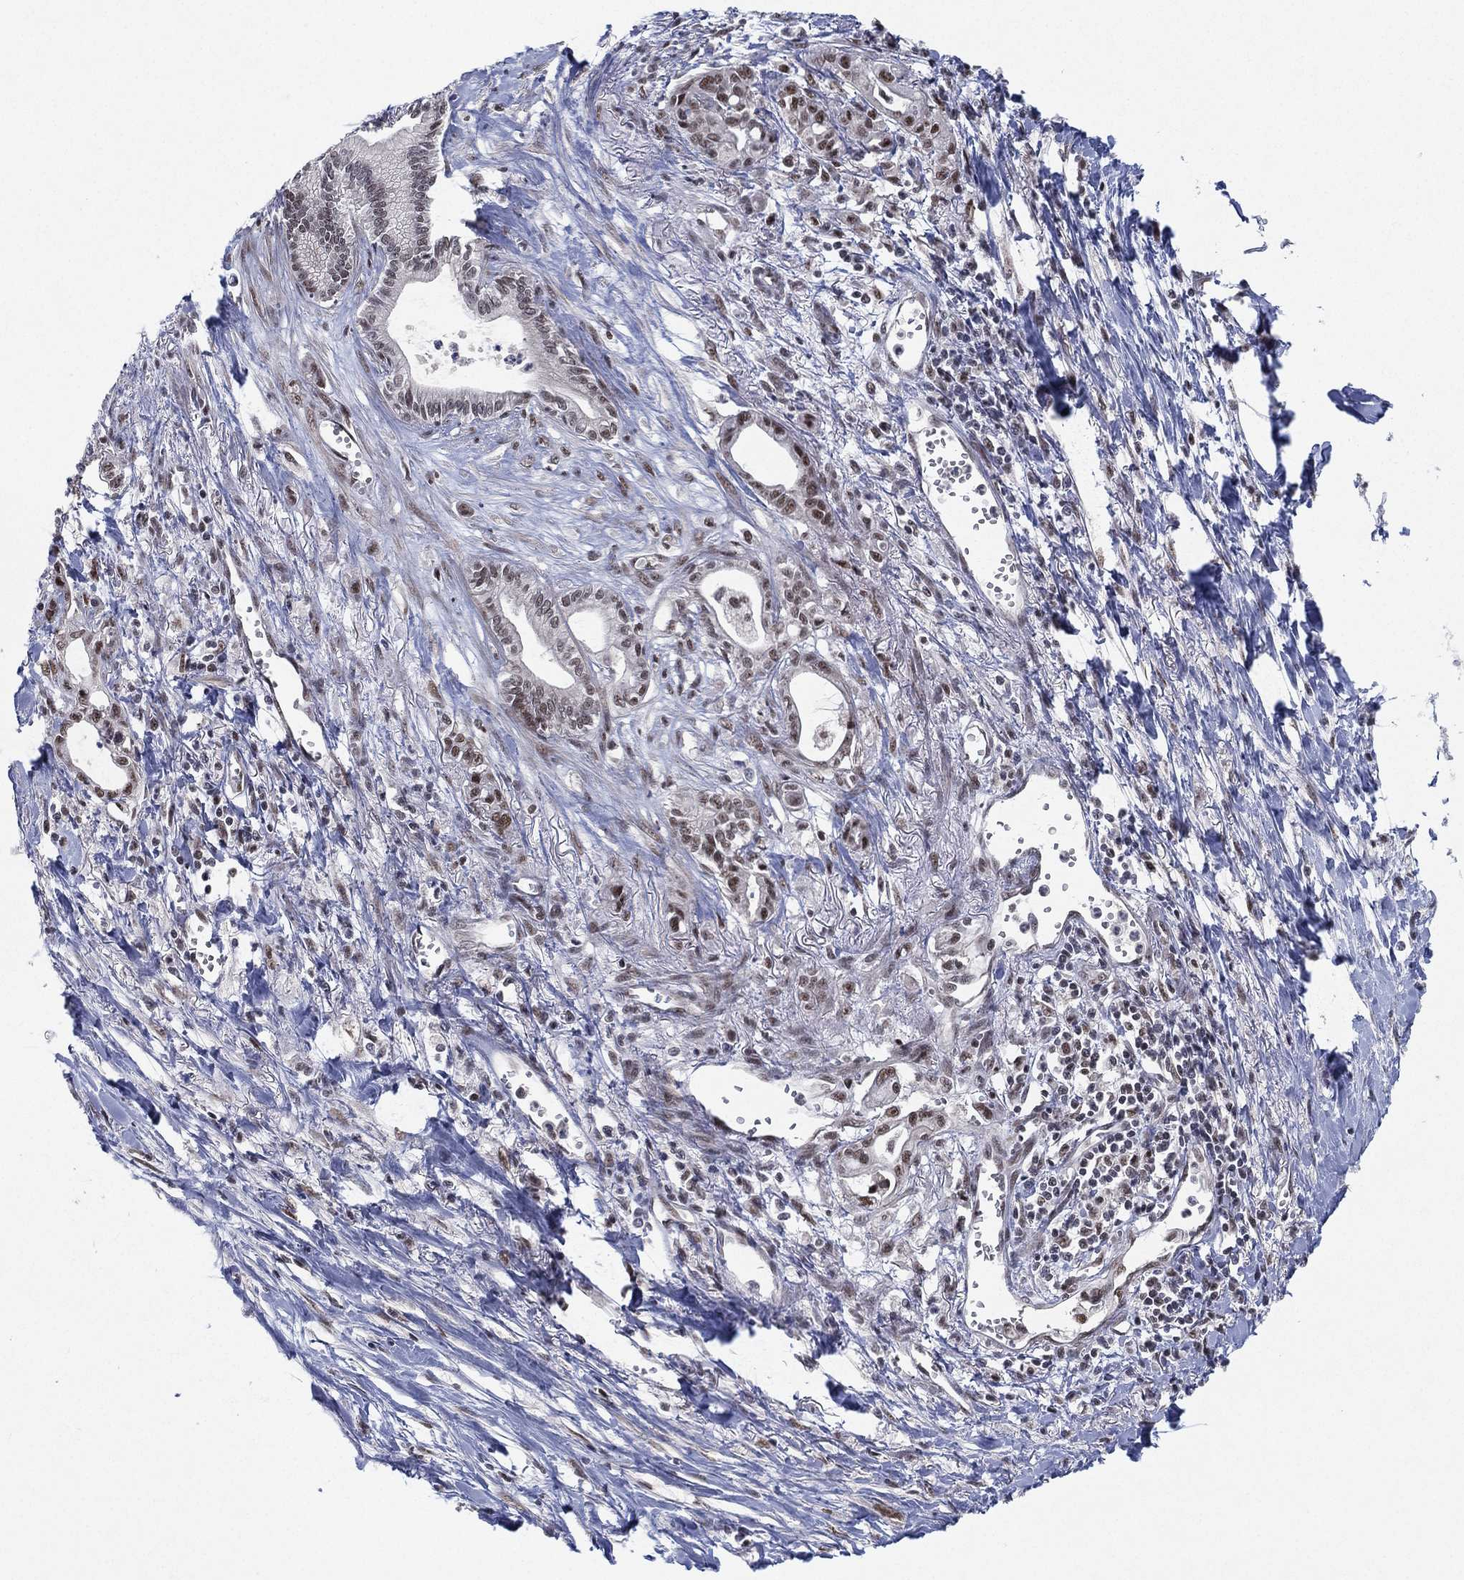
{"staining": {"intensity": "moderate", "quantity": "25%-75%", "location": "nuclear"}, "tissue": "pancreatic cancer", "cell_type": "Tumor cells", "image_type": "cancer", "snomed": [{"axis": "morphology", "description": "Adenocarcinoma, NOS"}, {"axis": "topography", "description": "Pancreas"}], "caption": "DAB (3,3'-diaminobenzidine) immunohistochemical staining of adenocarcinoma (pancreatic) reveals moderate nuclear protein staining in about 25%-75% of tumor cells. (DAB IHC, brown staining for protein, blue staining for nuclei).", "gene": "DGCR8", "patient": {"sex": "male", "age": 71}}